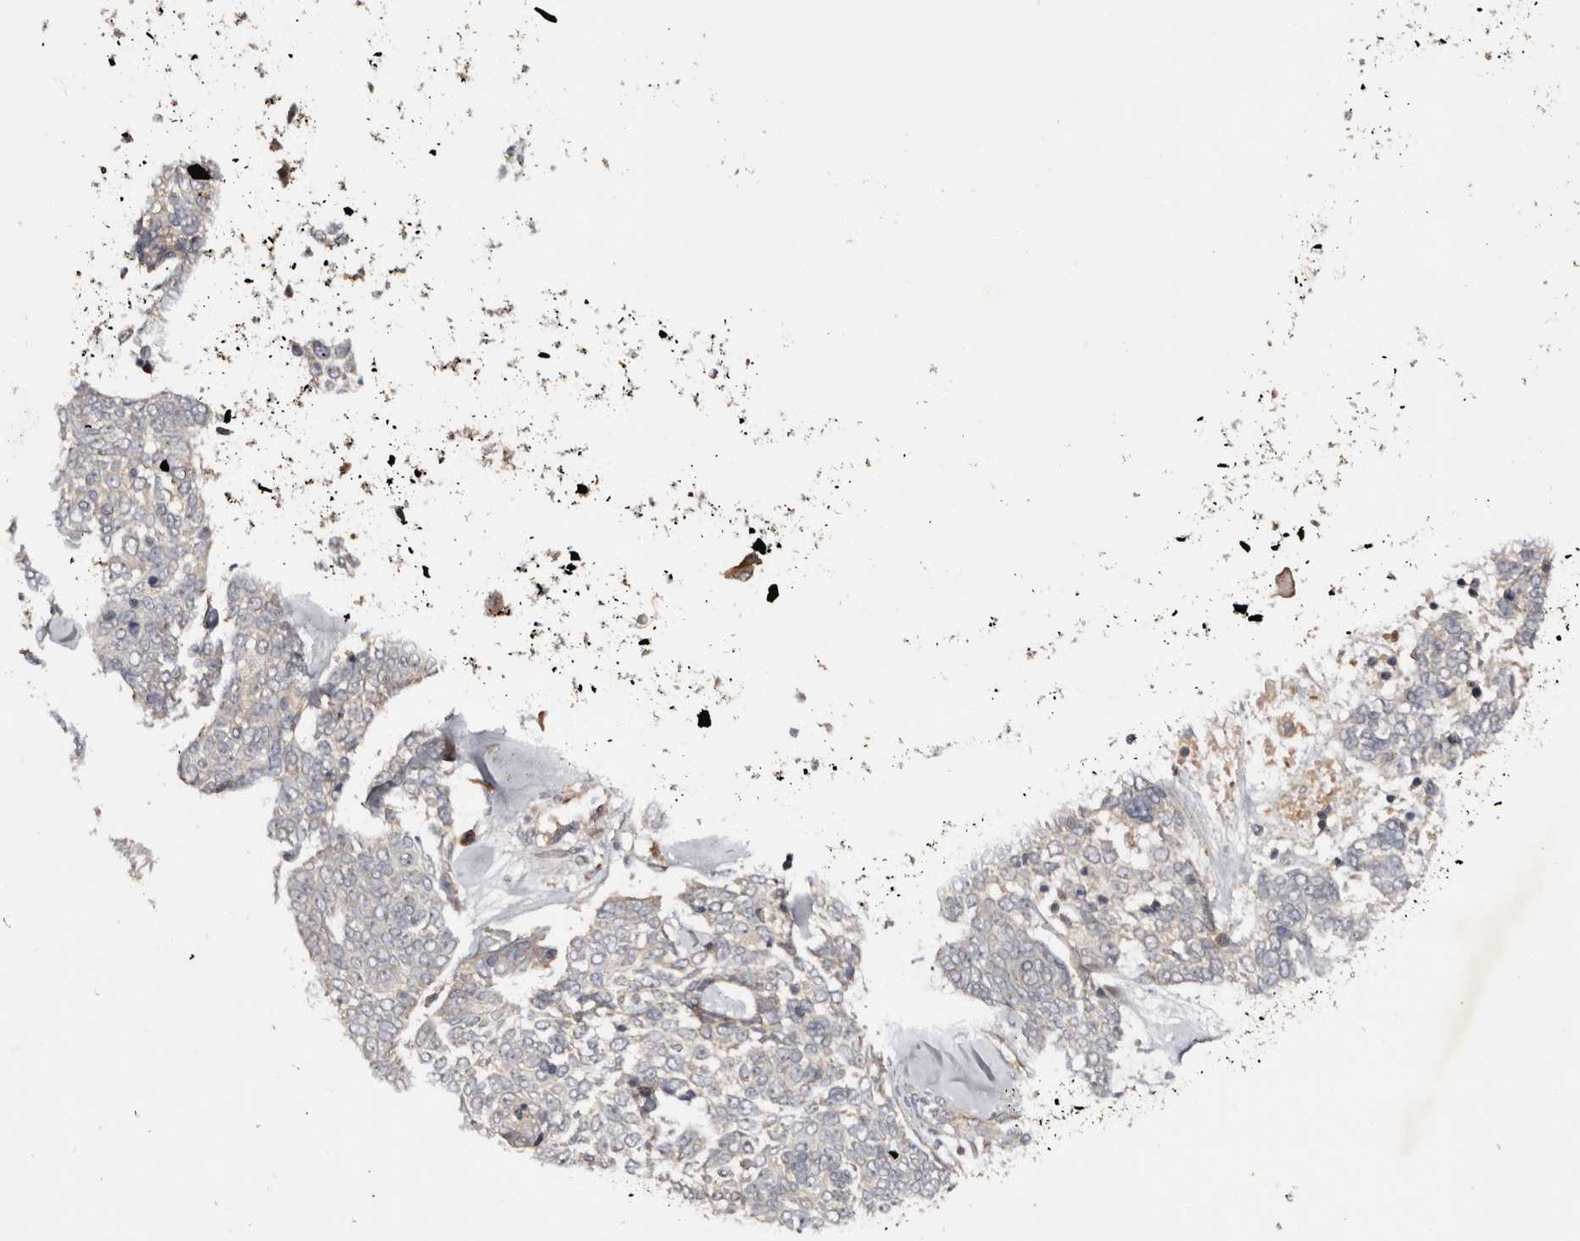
{"staining": {"intensity": "negative", "quantity": "none", "location": "none"}, "tissue": "skin cancer", "cell_type": "Tumor cells", "image_type": "cancer", "snomed": [{"axis": "morphology", "description": "Basal cell carcinoma"}, {"axis": "topography", "description": "Skin"}], "caption": "Protein analysis of skin cancer (basal cell carcinoma) reveals no significant staining in tumor cells.", "gene": "PKIB", "patient": {"sex": "female", "age": 81}}